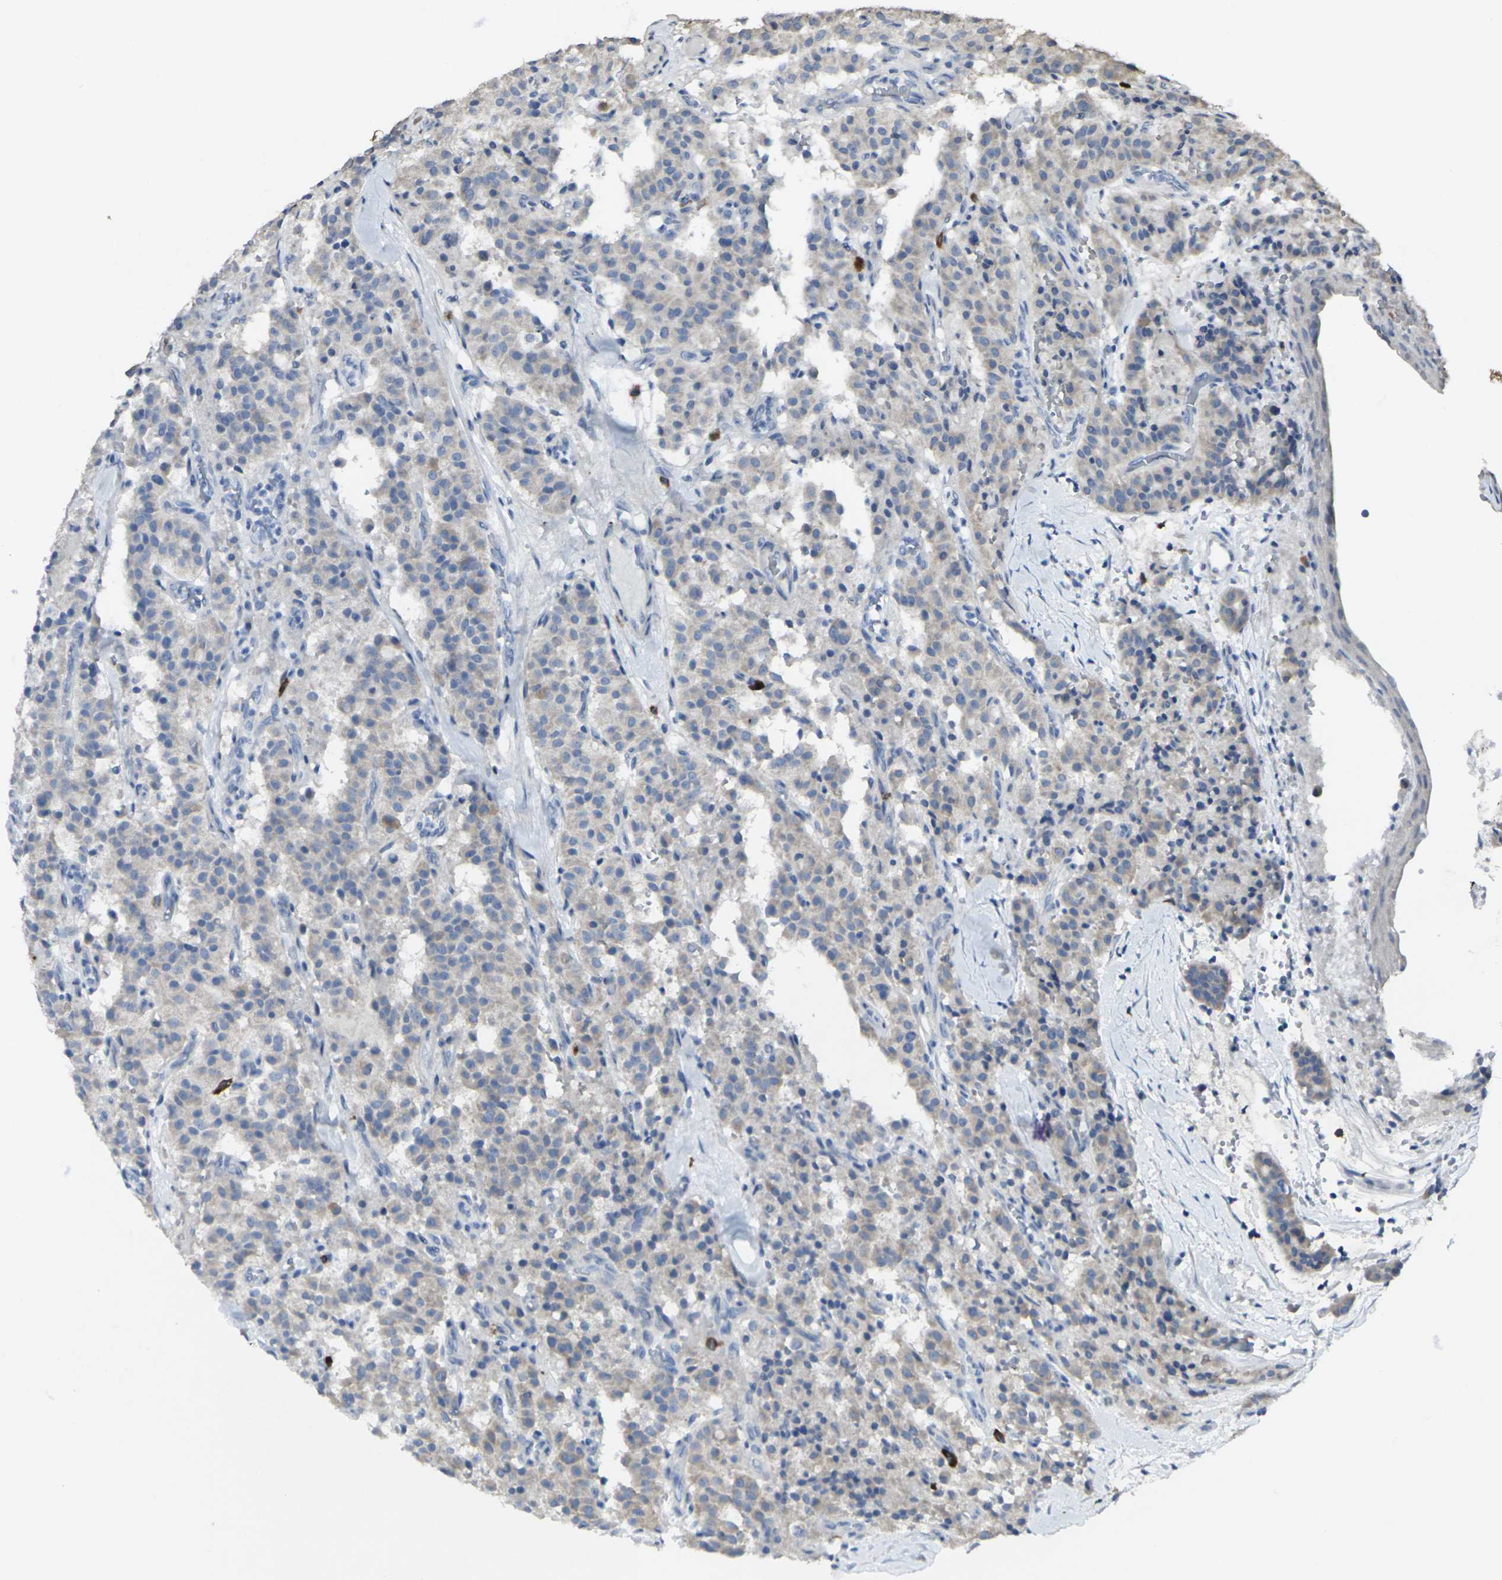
{"staining": {"intensity": "weak", "quantity": ">75%", "location": "cytoplasmic/membranous"}, "tissue": "carcinoid", "cell_type": "Tumor cells", "image_type": "cancer", "snomed": [{"axis": "morphology", "description": "Carcinoid, malignant, NOS"}, {"axis": "topography", "description": "Lung"}], "caption": "The image exhibits a brown stain indicating the presence of a protein in the cytoplasmic/membranous of tumor cells in carcinoid (malignant).", "gene": "CCR10", "patient": {"sex": "male", "age": 30}}